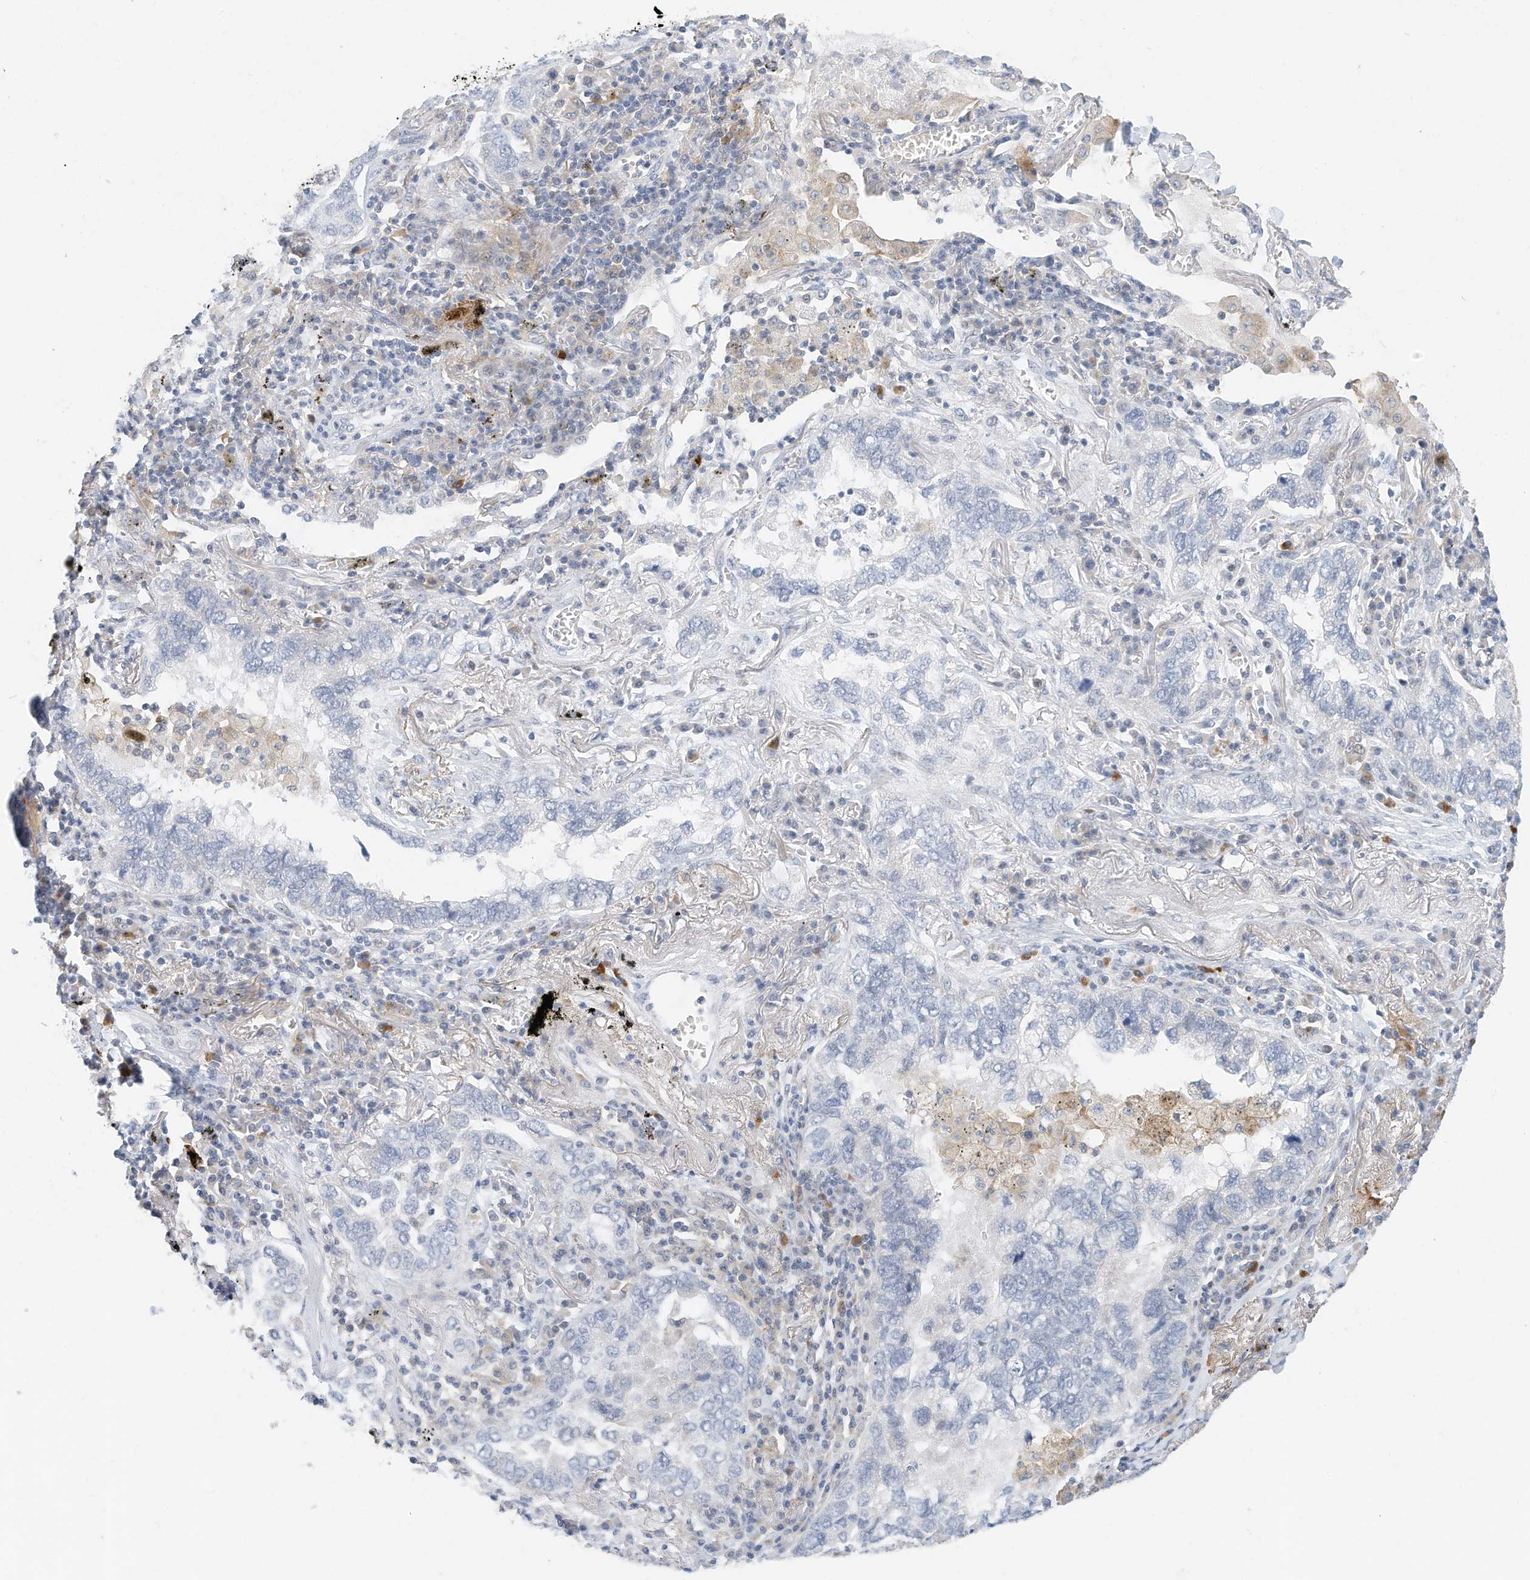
{"staining": {"intensity": "negative", "quantity": "none", "location": "none"}, "tissue": "lung cancer", "cell_type": "Tumor cells", "image_type": "cancer", "snomed": [{"axis": "morphology", "description": "Adenocarcinoma, NOS"}, {"axis": "topography", "description": "Lung"}], "caption": "Human lung cancer stained for a protein using immunohistochemistry displays no expression in tumor cells.", "gene": "MICAL1", "patient": {"sex": "male", "age": 65}}